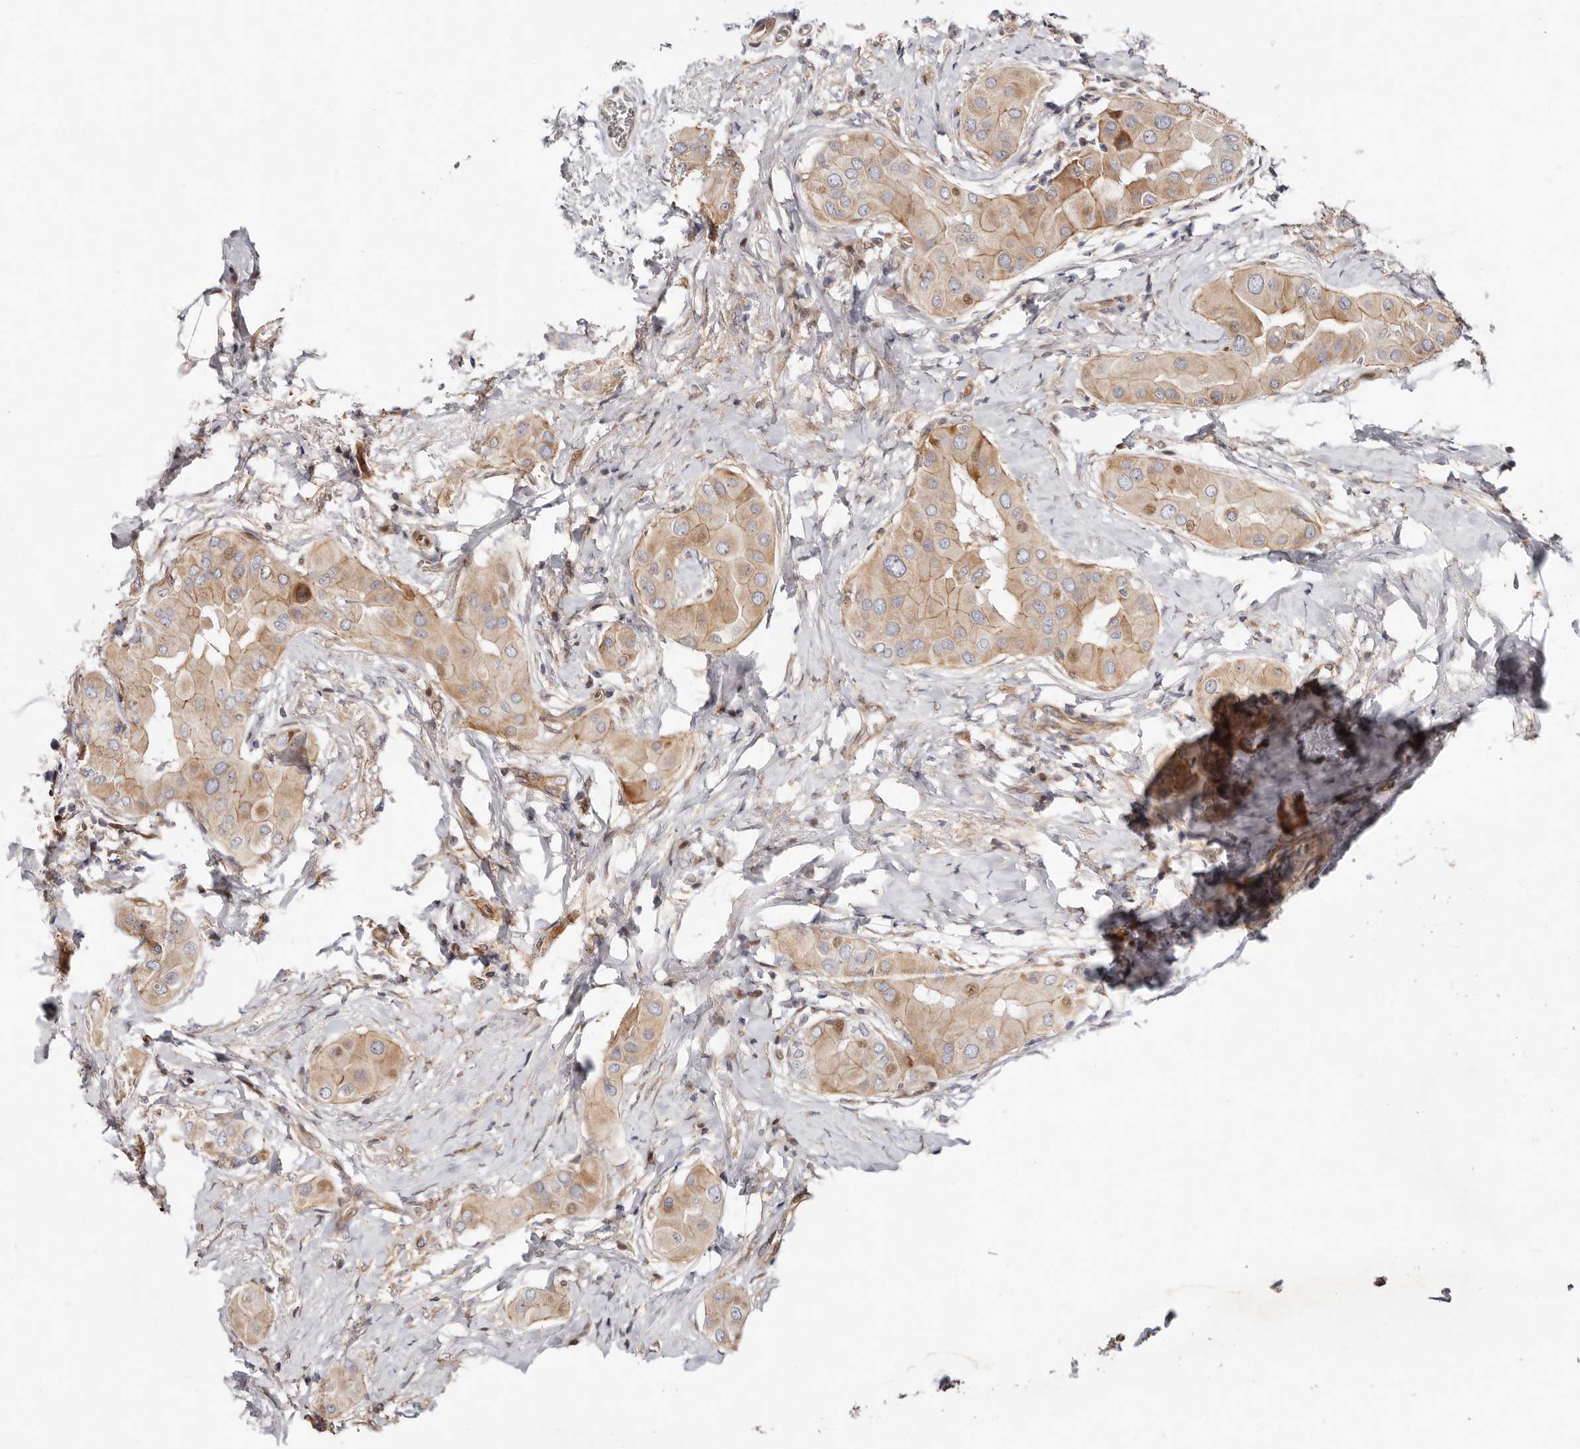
{"staining": {"intensity": "moderate", "quantity": ">75%", "location": "cytoplasmic/membranous"}, "tissue": "thyroid cancer", "cell_type": "Tumor cells", "image_type": "cancer", "snomed": [{"axis": "morphology", "description": "Papillary adenocarcinoma, NOS"}, {"axis": "topography", "description": "Thyroid gland"}], "caption": "Thyroid papillary adenocarcinoma stained with a protein marker exhibits moderate staining in tumor cells.", "gene": "EPHX3", "patient": {"sex": "male", "age": 33}}